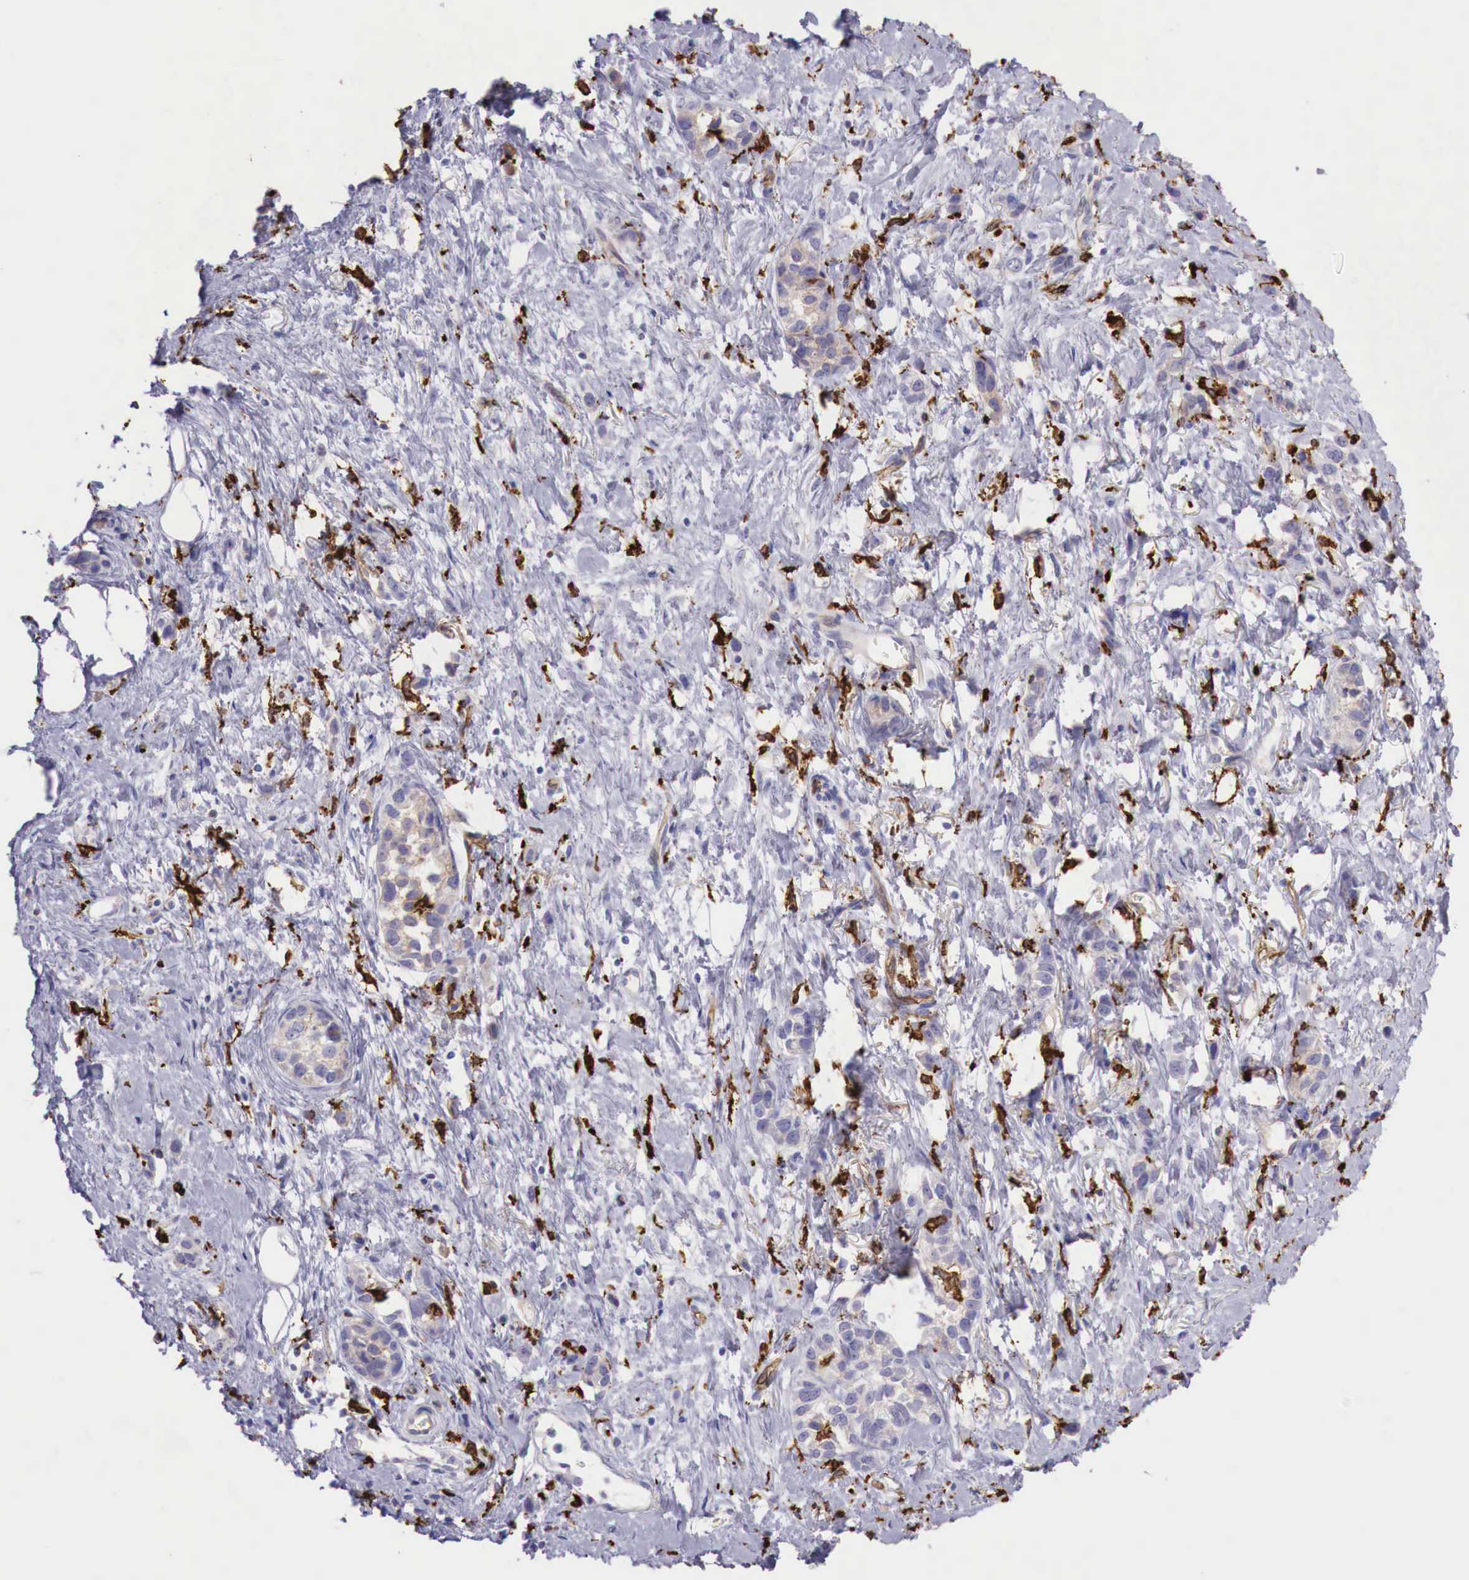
{"staining": {"intensity": "weak", "quantity": "<25%", "location": "cytoplasmic/membranous"}, "tissue": "stomach cancer", "cell_type": "Tumor cells", "image_type": "cancer", "snomed": [{"axis": "morphology", "description": "Adenocarcinoma, NOS"}, {"axis": "topography", "description": "Stomach, upper"}], "caption": "IHC of human stomach cancer (adenocarcinoma) displays no expression in tumor cells.", "gene": "MSR1", "patient": {"sex": "male", "age": 76}}